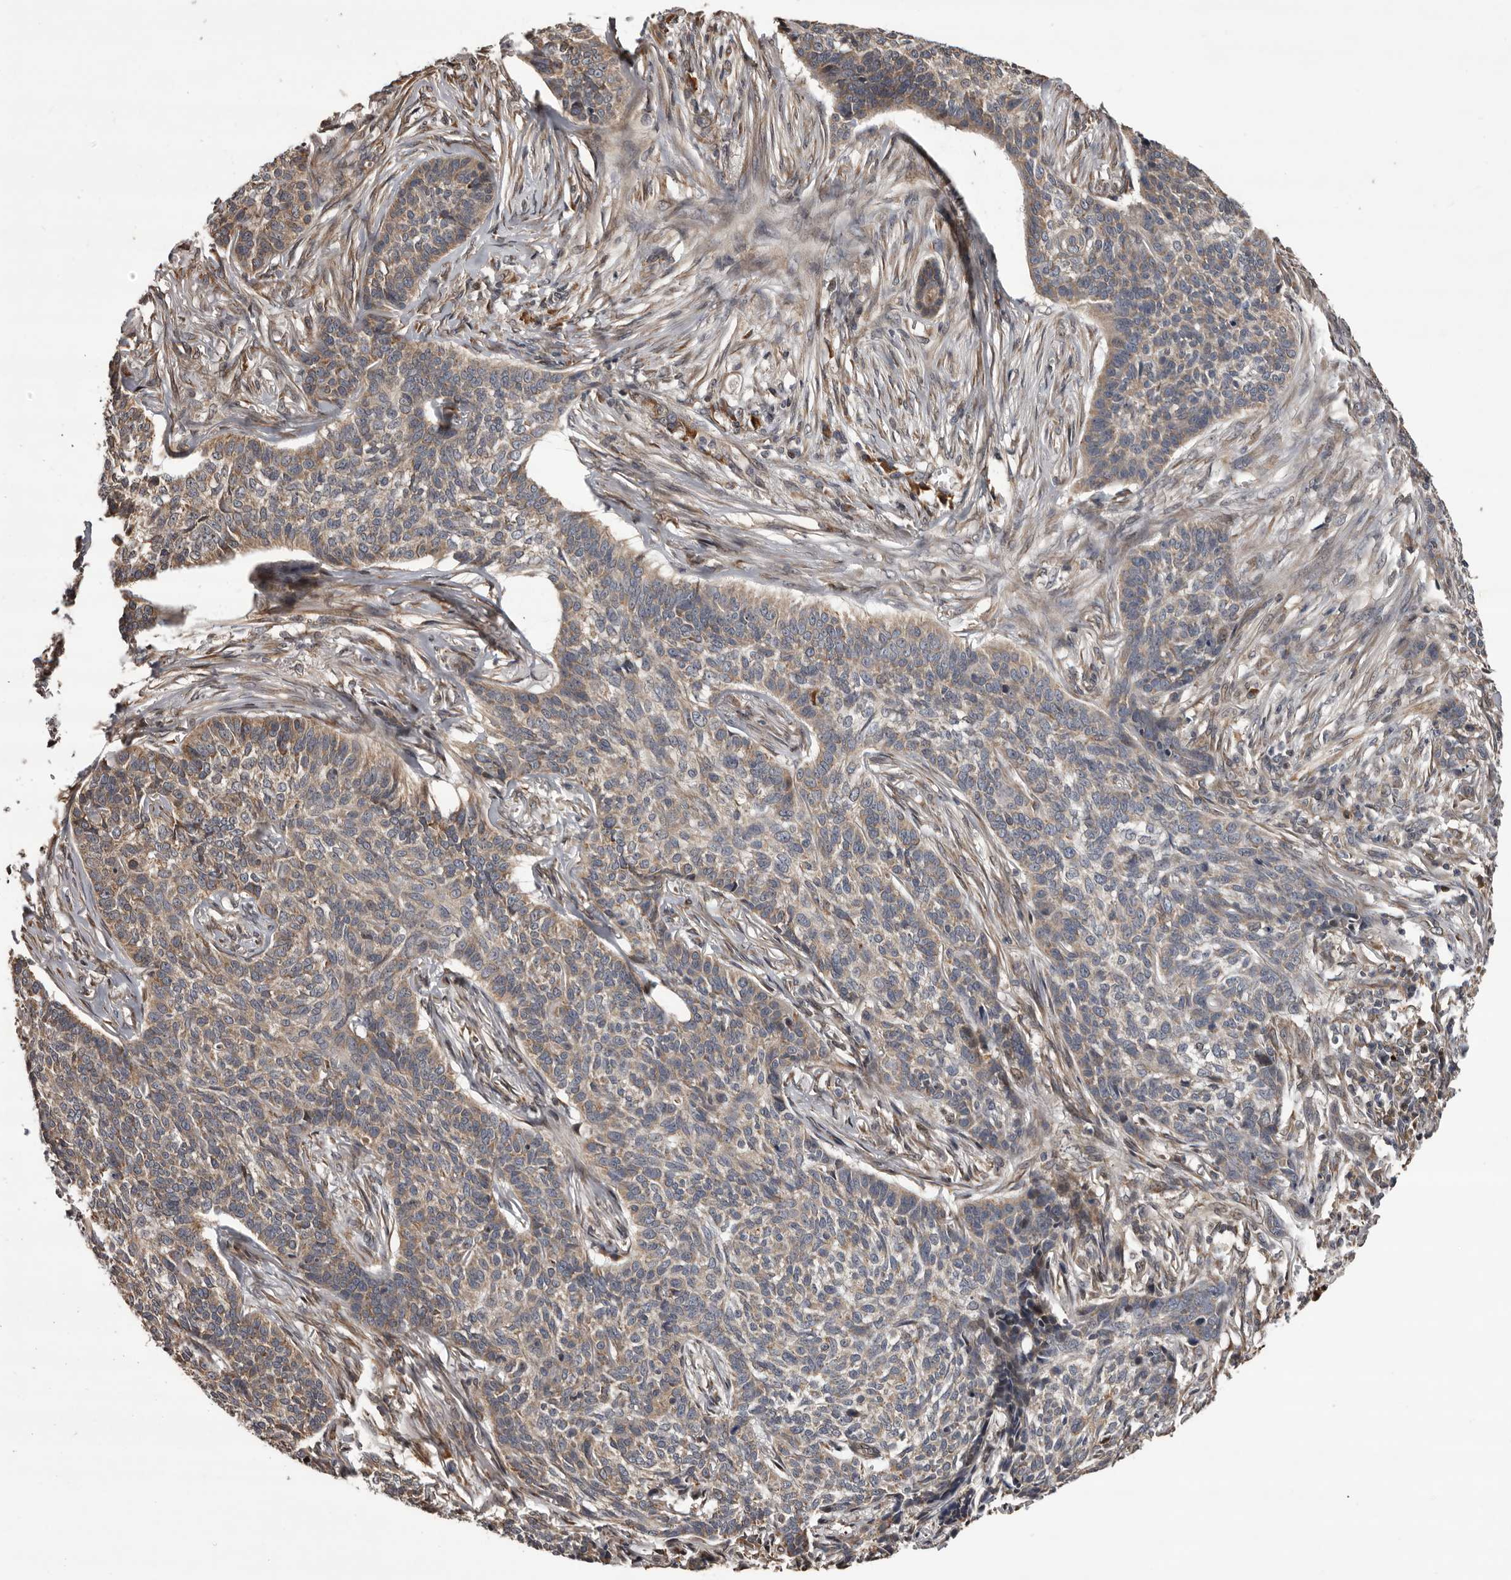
{"staining": {"intensity": "weak", "quantity": ">75%", "location": "cytoplasmic/membranous"}, "tissue": "skin cancer", "cell_type": "Tumor cells", "image_type": "cancer", "snomed": [{"axis": "morphology", "description": "Basal cell carcinoma"}, {"axis": "topography", "description": "Skin"}], "caption": "Human basal cell carcinoma (skin) stained with a brown dye demonstrates weak cytoplasmic/membranous positive staining in approximately >75% of tumor cells.", "gene": "GADD45B", "patient": {"sex": "male", "age": 85}}